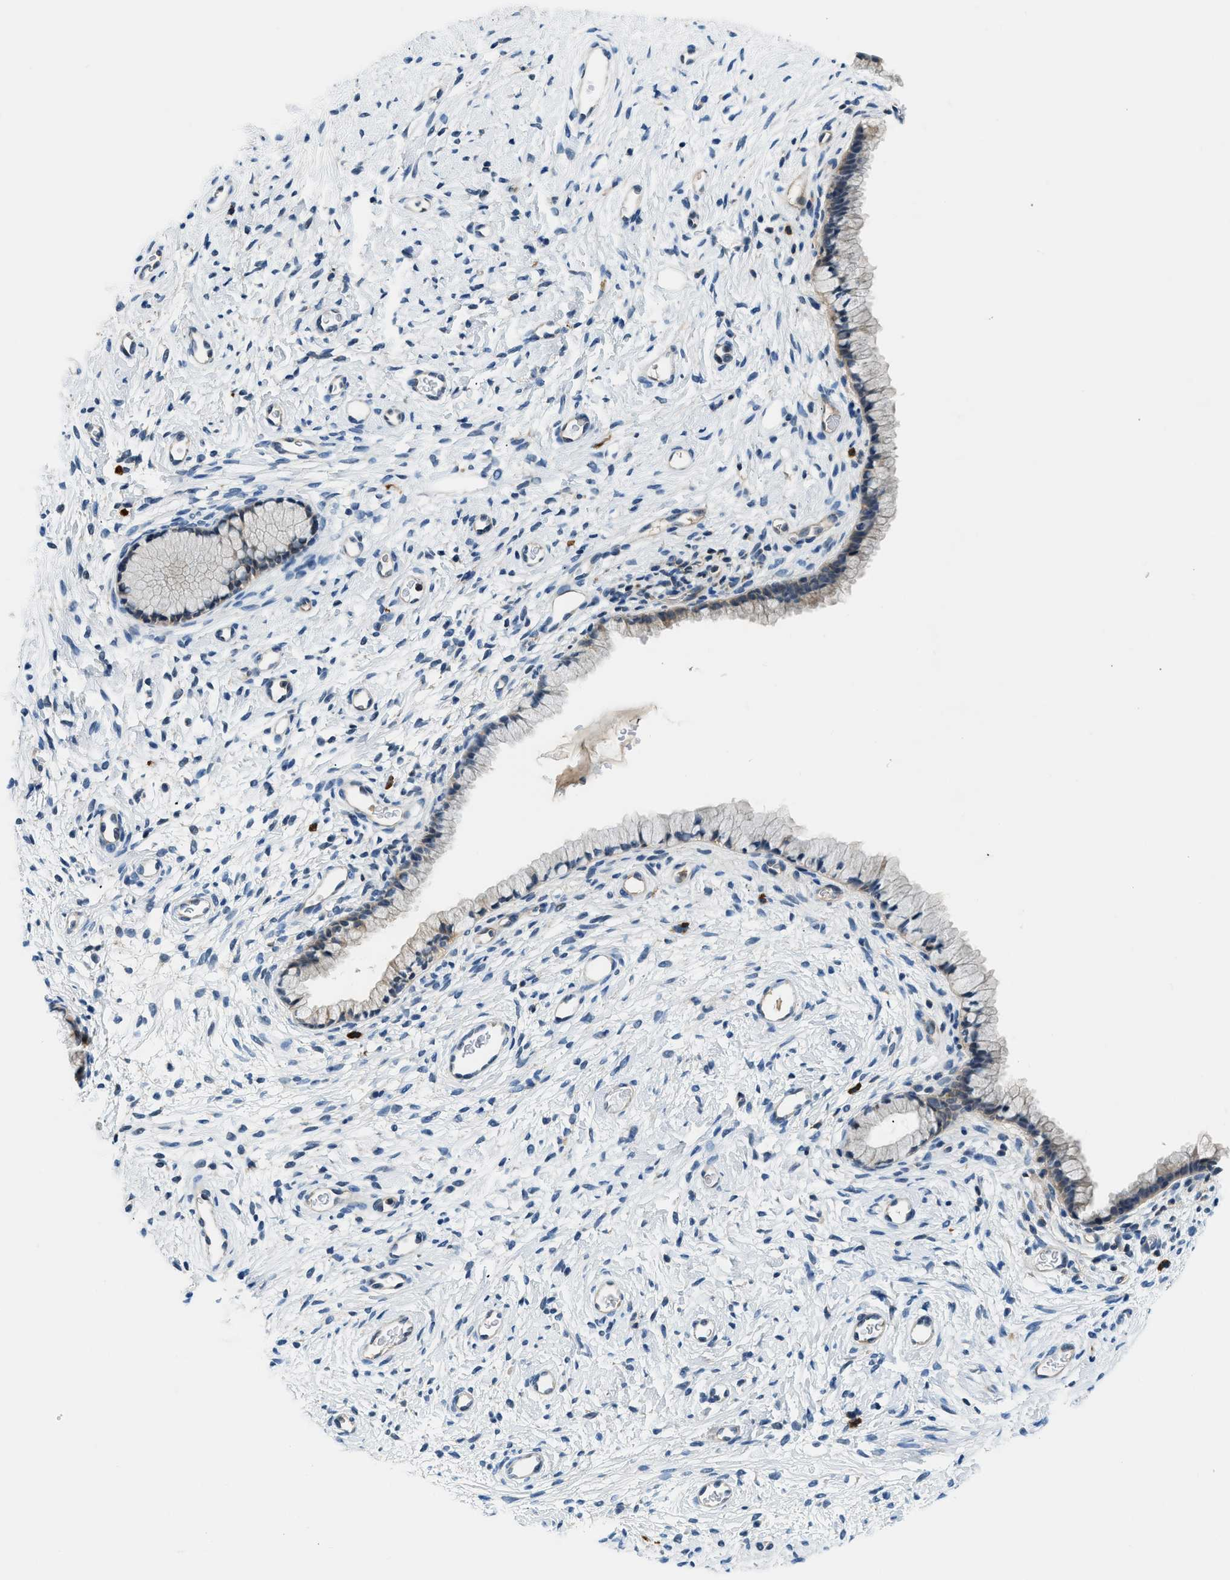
{"staining": {"intensity": "moderate", "quantity": "<25%", "location": "cytoplasmic/membranous"}, "tissue": "cervix", "cell_type": "Glandular cells", "image_type": "normal", "snomed": [{"axis": "morphology", "description": "Normal tissue, NOS"}, {"axis": "topography", "description": "Cervix"}], "caption": "A micrograph of human cervix stained for a protein displays moderate cytoplasmic/membranous brown staining in glandular cells.", "gene": "CBLB", "patient": {"sex": "female", "age": 72}}